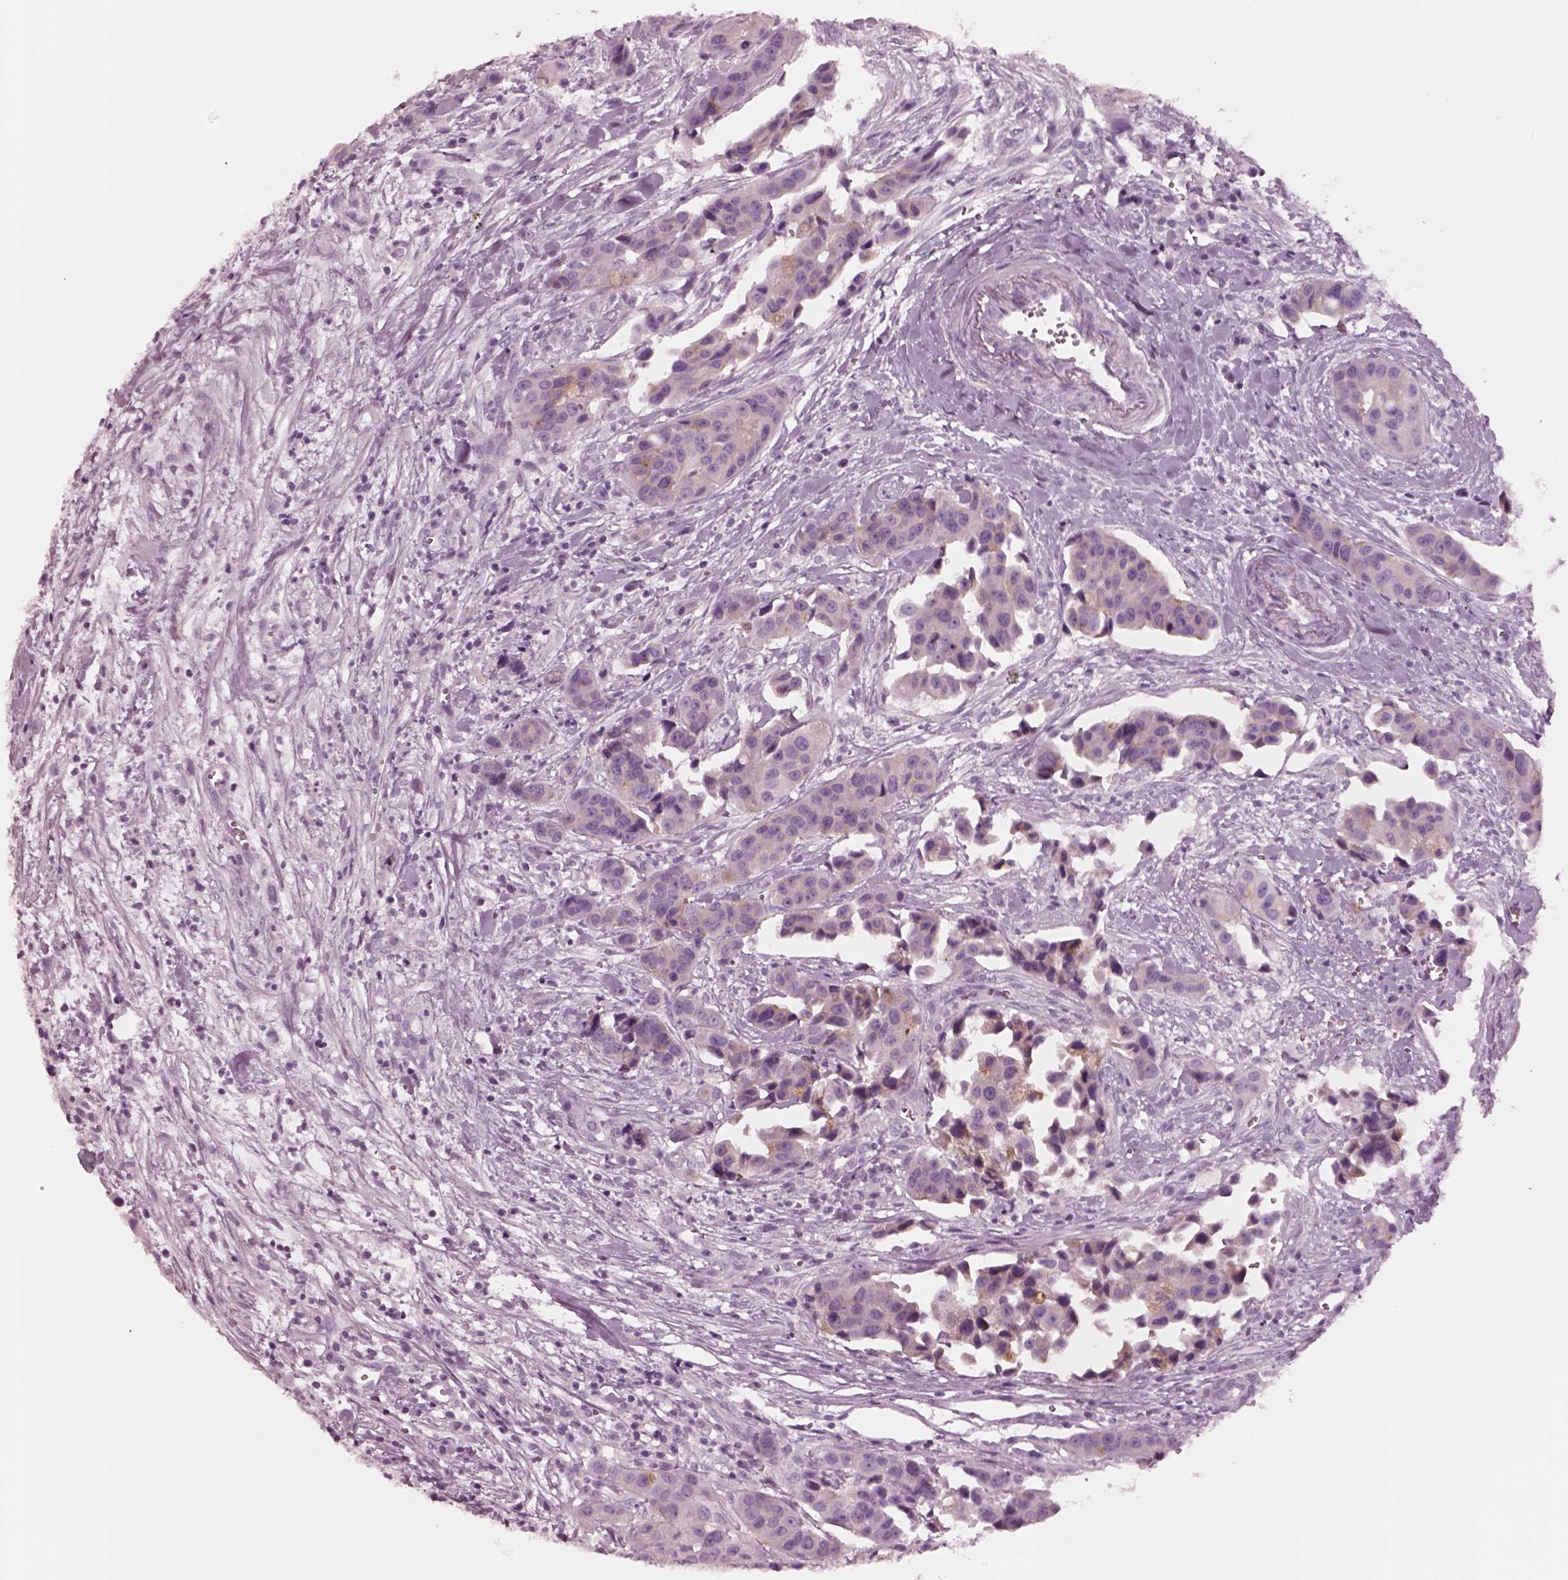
{"staining": {"intensity": "negative", "quantity": "none", "location": "none"}, "tissue": "head and neck cancer", "cell_type": "Tumor cells", "image_type": "cancer", "snomed": [{"axis": "morphology", "description": "Adenocarcinoma, NOS"}, {"axis": "topography", "description": "Head-Neck"}], "caption": "Immunohistochemistry (IHC) histopathology image of neoplastic tissue: human adenocarcinoma (head and neck) stained with DAB reveals no significant protein staining in tumor cells.", "gene": "NMRK2", "patient": {"sex": "male", "age": 76}}